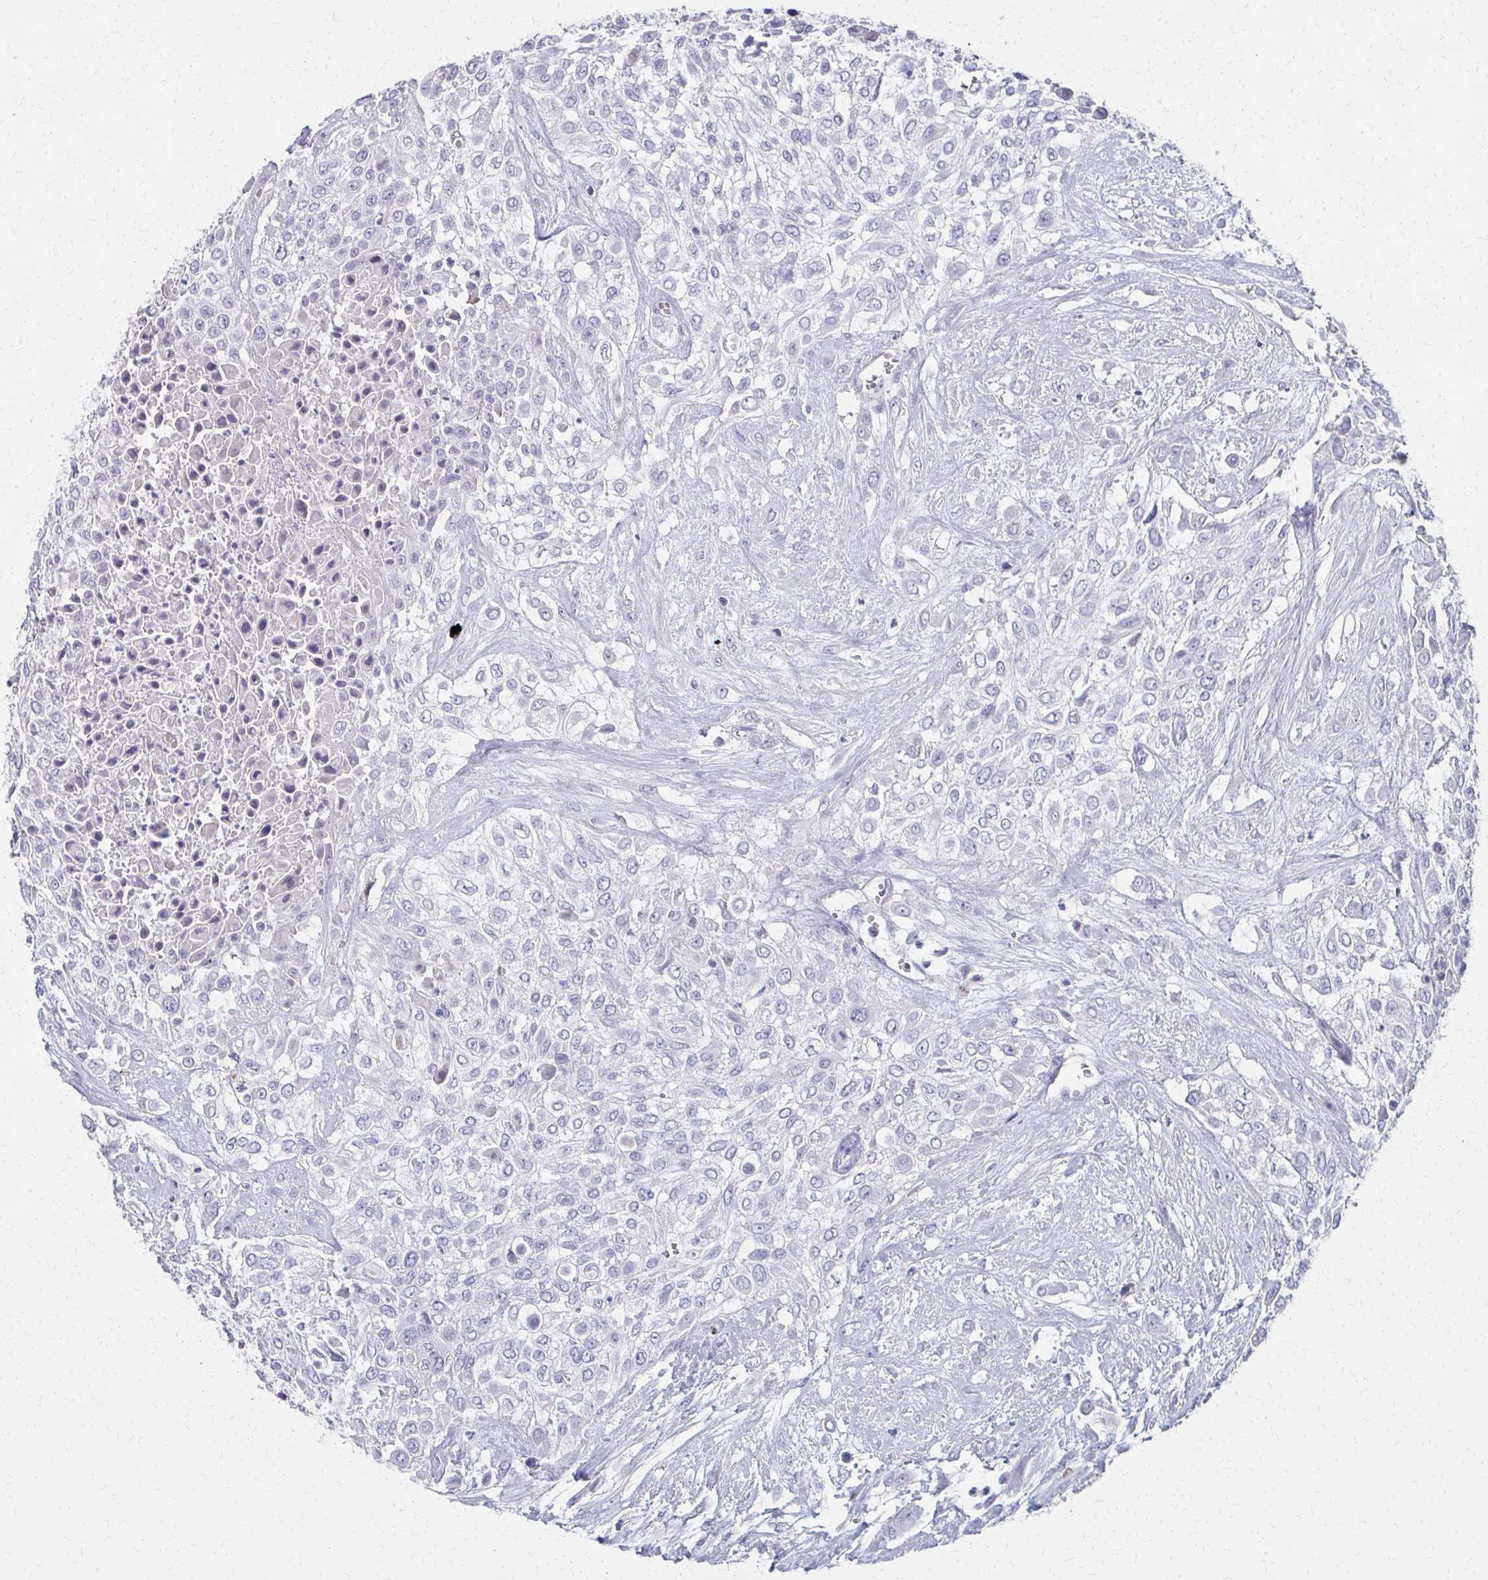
{"staining": {"intensity": "negative", "quantity": "none", "location": "none"}, "tissue": "urothelial cancer", "cell_type": "Tumor cells", "image_type": "cancer", "snomed": [{"axis": "morphology", "description": "Urothelial carcinoma, High grade"}, {"axis": "topography", "description": "Urinary bladder"}], "caption": "Tumor cells are negative for protein expression in human urothelial carcinoma (high-grade).", "gene": "MS4A2", "patient": {"sex": "male", "age": 57}}